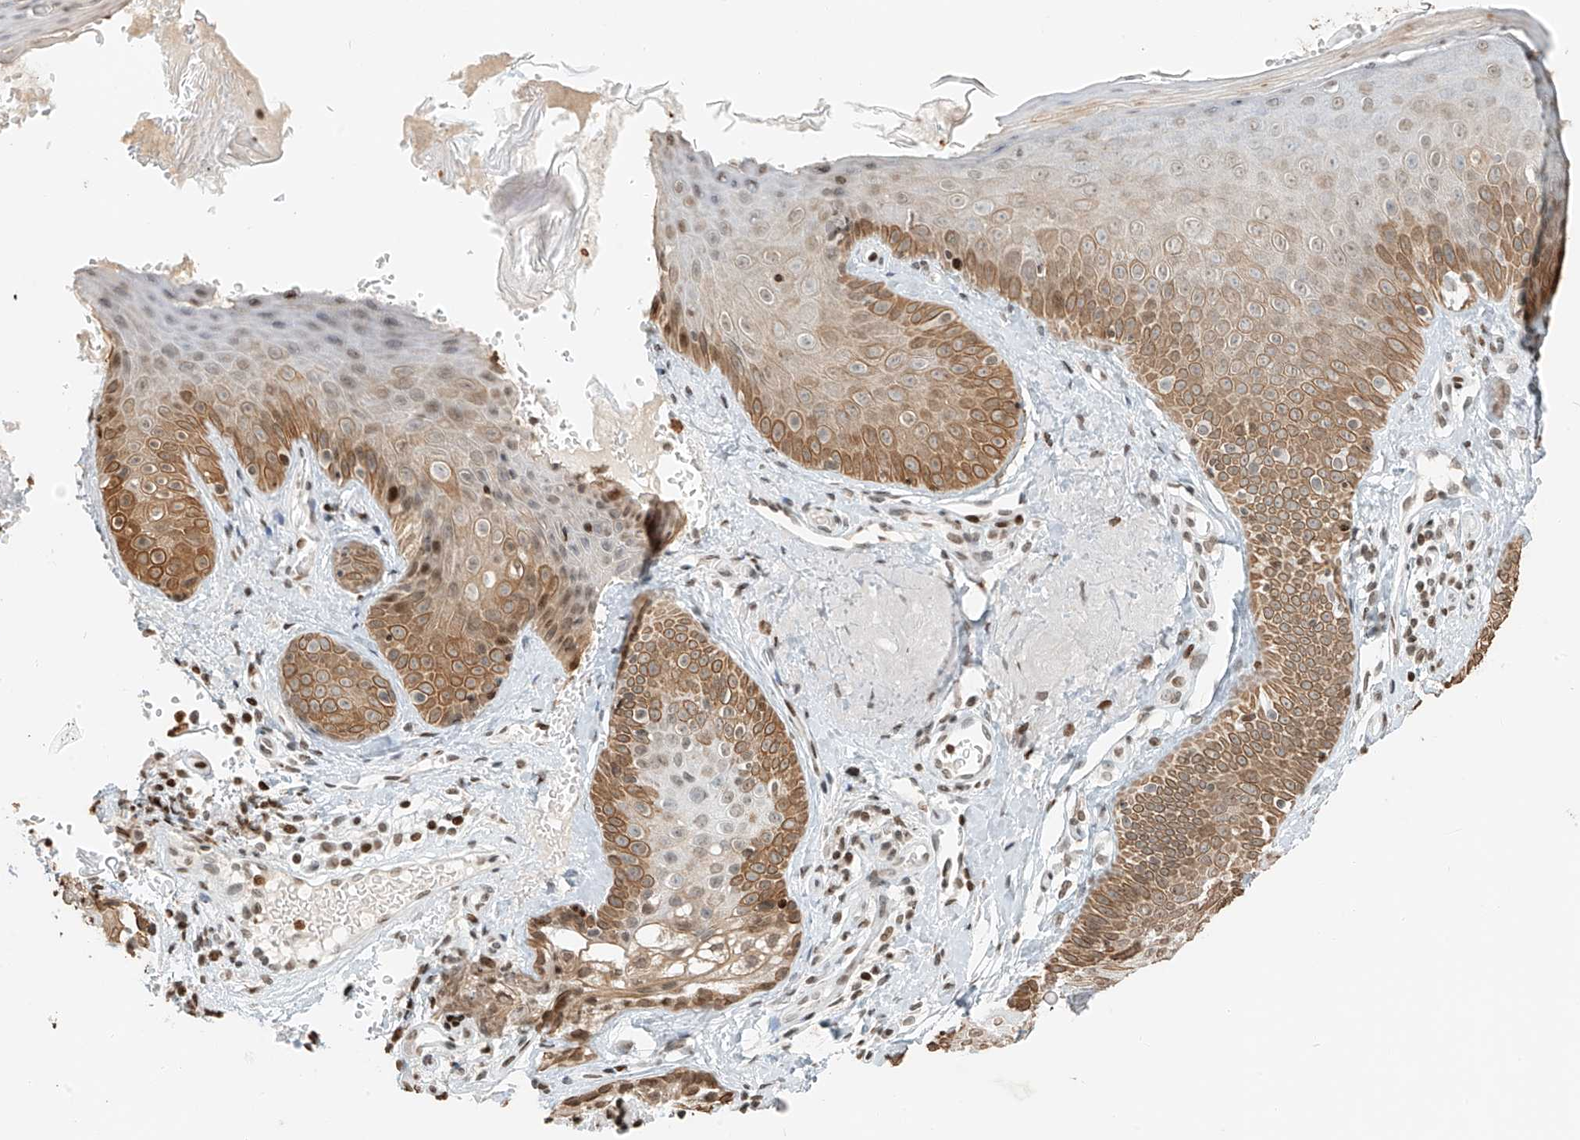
{"staining": {"intensity": "moderate", "quantity": "25%-75%", "location": "nuclear"}, "tissue": "skin", "cell_type": "Fibroblasts", "image_type": "normal", "snomed": [{"axis": "morphology", "description": "Normal tissue, NOS"}, {"axis": "topography", "description": "Skin"}], "caption": "Immunohistochemical staining of benign human skin shows moderate nuclear protein expression in about 25%-75% of fibroblasts. Nuclei are stained in blue.", "gene": "C17orf58", "patient": {"sex": "male", "age": 57}}